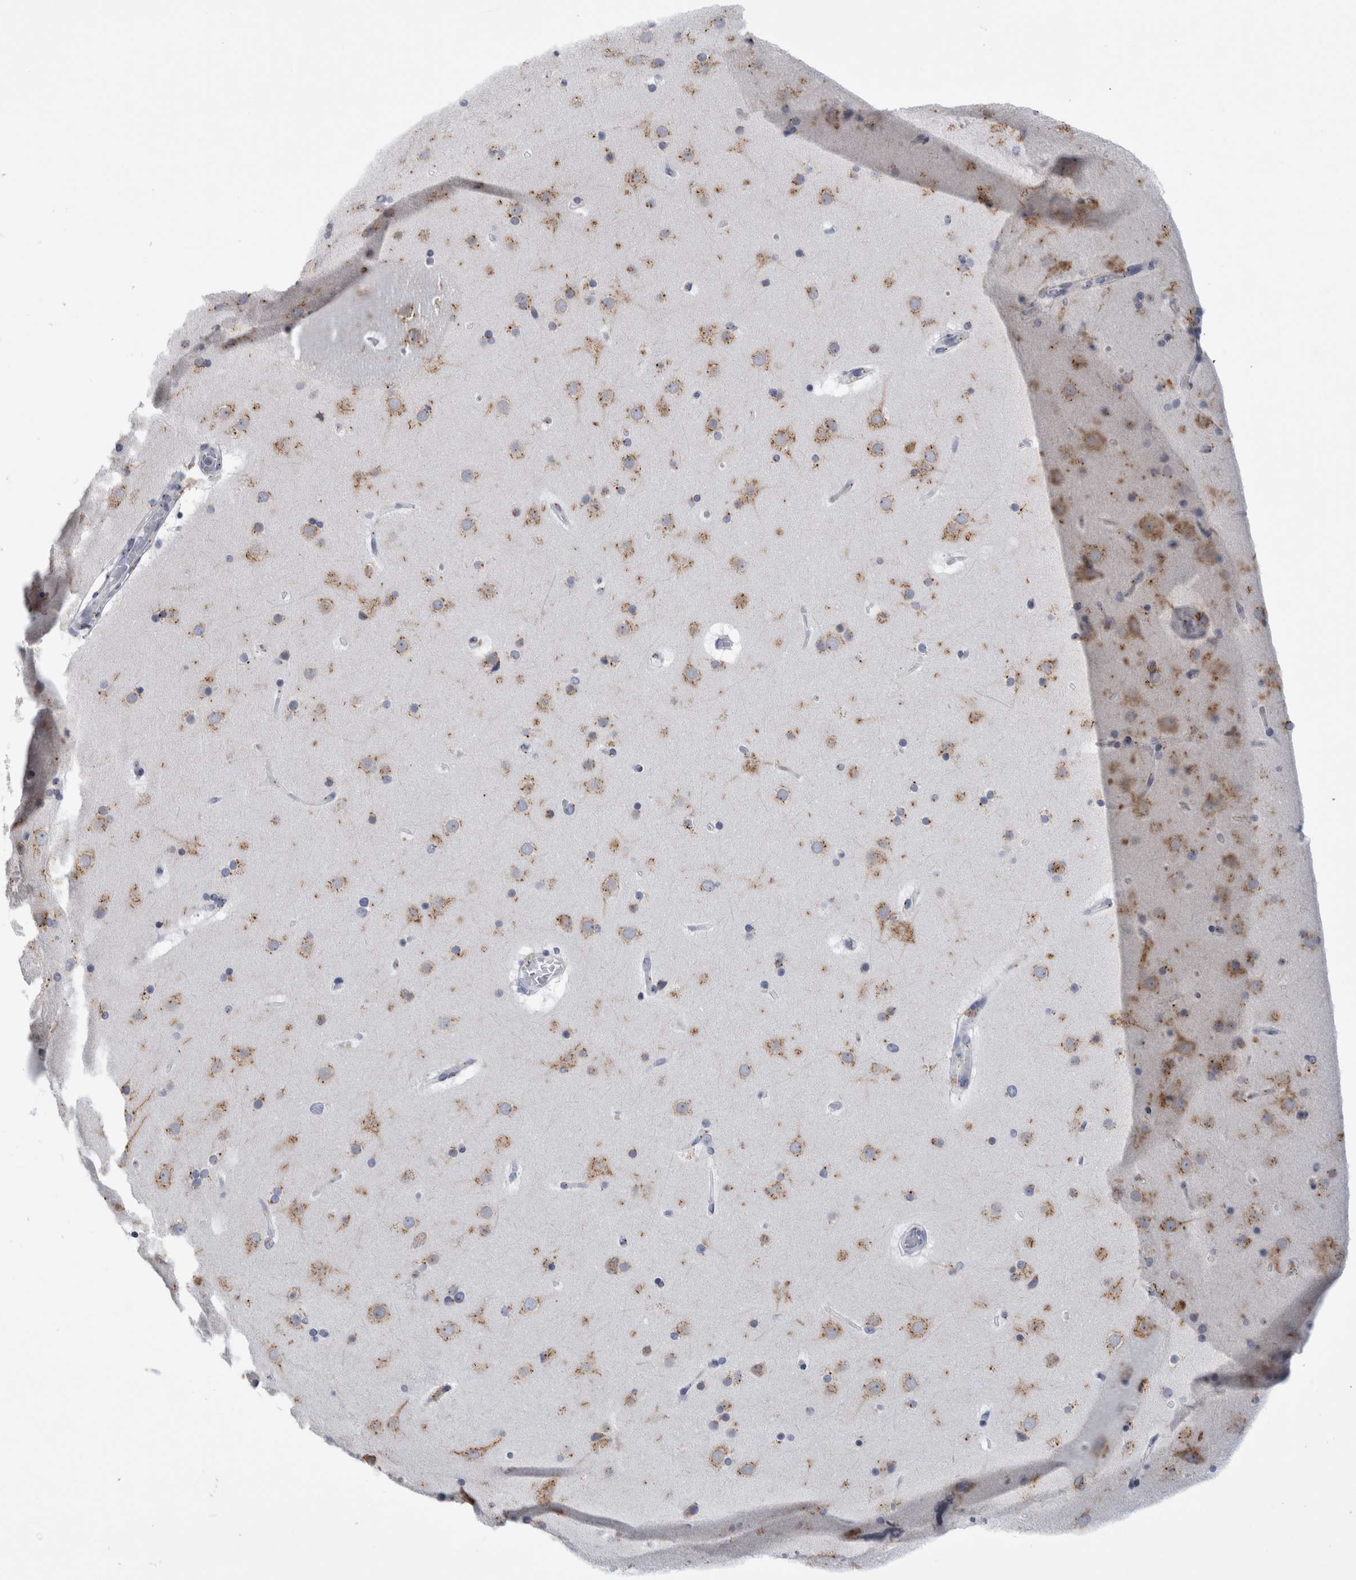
{"staining": {"intensity": "negative", "quantity": "none", "location": "none"}, "tissue": "cerebral cortex", "cell_type": "Endothelial cells", "image_type": "normal", "snomed": [{"axis": "morphology", "description": "Normal tissue, NOS"}, {"axis": "topography", "description": "Cerebral cortex"}], "caption": "DAB immunohistochemical staining of unremarkable human cerebral cortex reveals no significant expression in endothelial cells. (DAB immunohistochemistry, high magnification).", "gene": "AKAP9", "patient": {"sex": "male", "age": 57}}